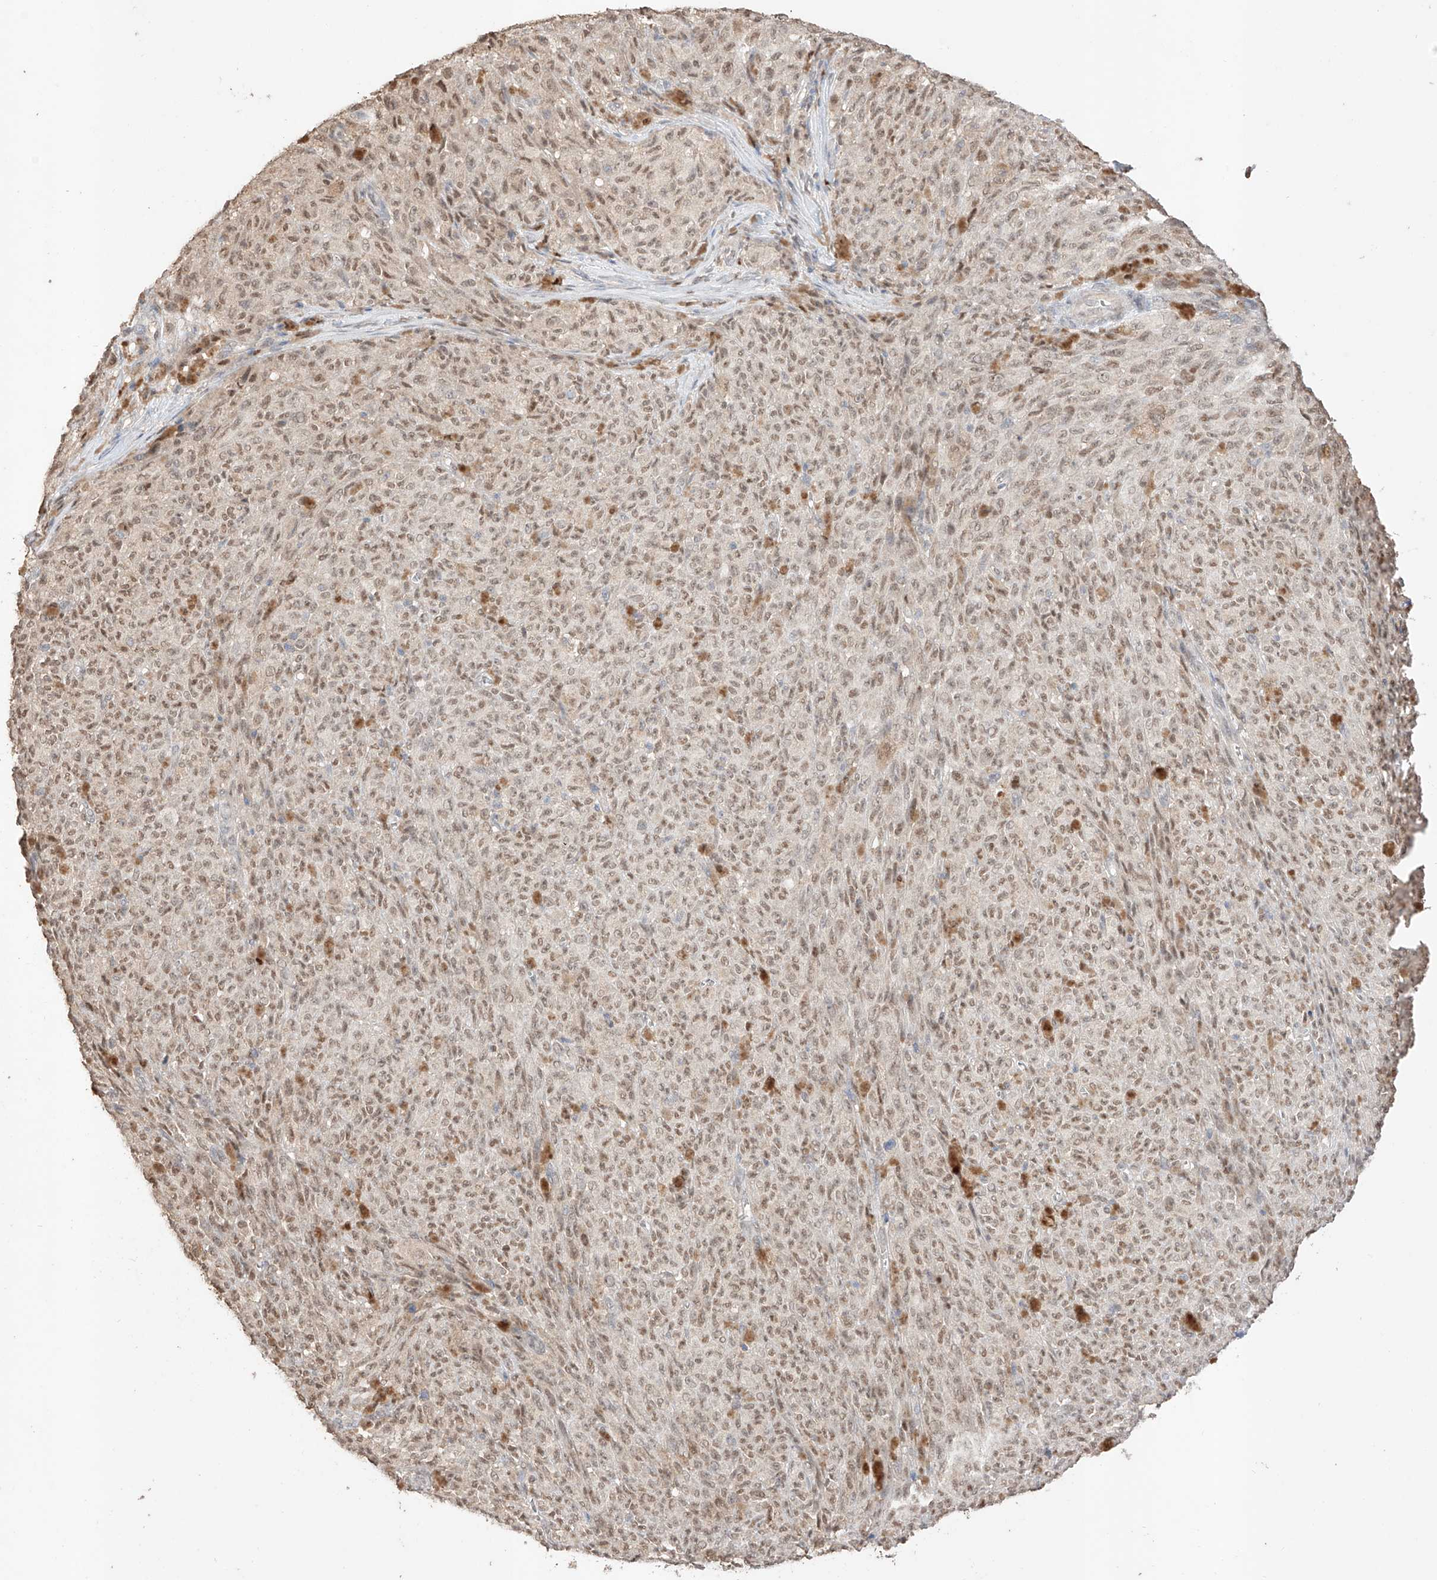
{"staining": {"intensity": "moderate", "quantity": ">75%", "location": "nuclear"}, "tissue": "melanoma", "cell_type": "Tumor cells", "image_type": "cancer", "snomed": [{"axis": "morphology", "description": "Malignant melanoma, NOS"}, {"axis": "topography", "description": "Skin"}], "caption": "A brown stain highlights moderate nuclear positivity of a protein in melanoma tumor cells.", "gene": "APIP", "patient": {"sex": "female", "age": 82}}